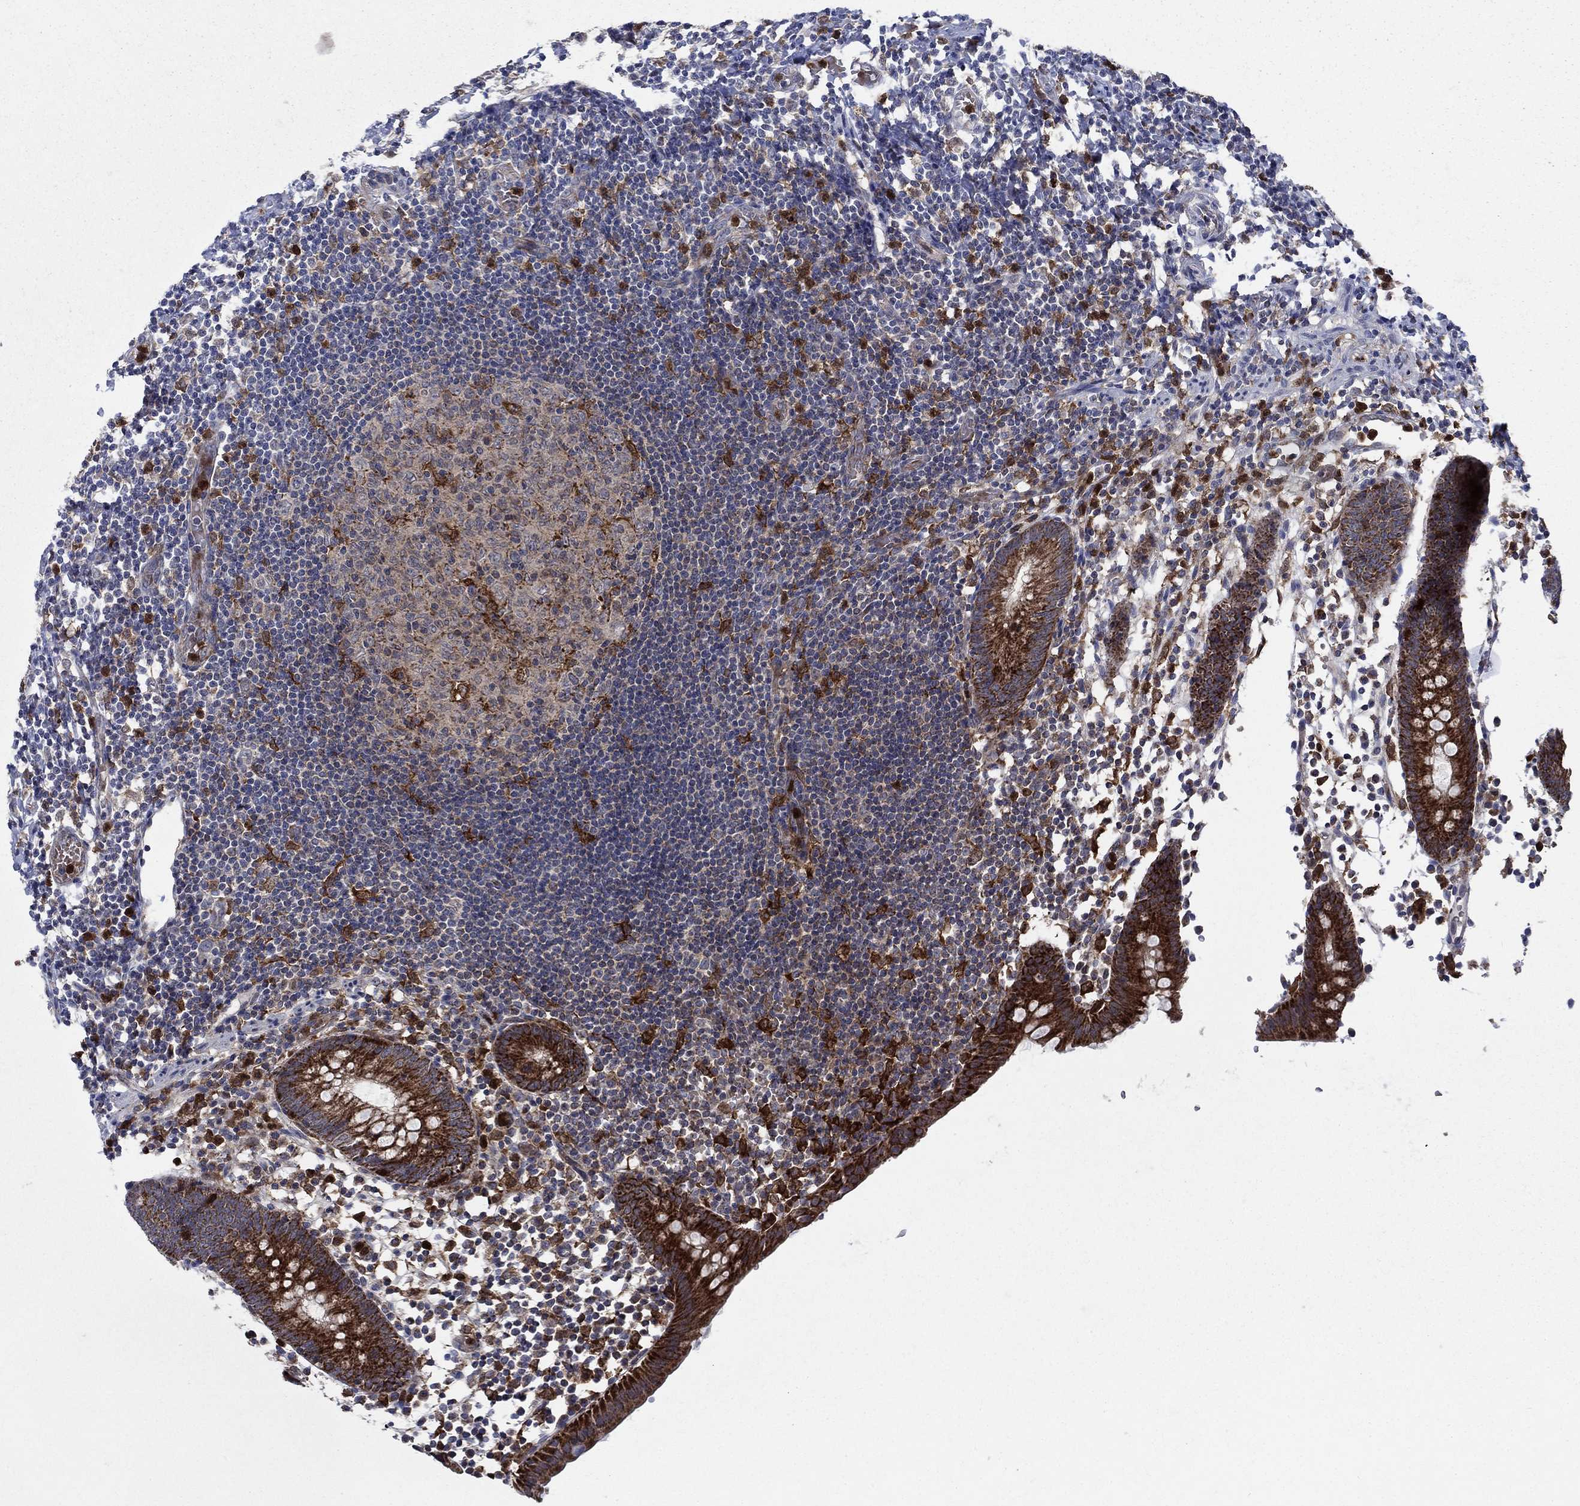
{"staining": {"intensity": "strong", "quantity": ">75%", "location": "cytoplasmic/membranous"}, "tissue": "appendix", "cell_type": "Glandular cells", "image_type": "normal", "snomed": [{"axis": "morphology", "description": "Normal tissue, NOS"}, {"axis": "topography", "description": "Appendix"}], "caption": "Strong cytoplasmic/membranous expression for a protein is identified in about >75% of glandular cells of unremarkable appendix using immunohistochemistry.", "gene": "RNF19B", "patient": {"sex": "female", "age": 40}}